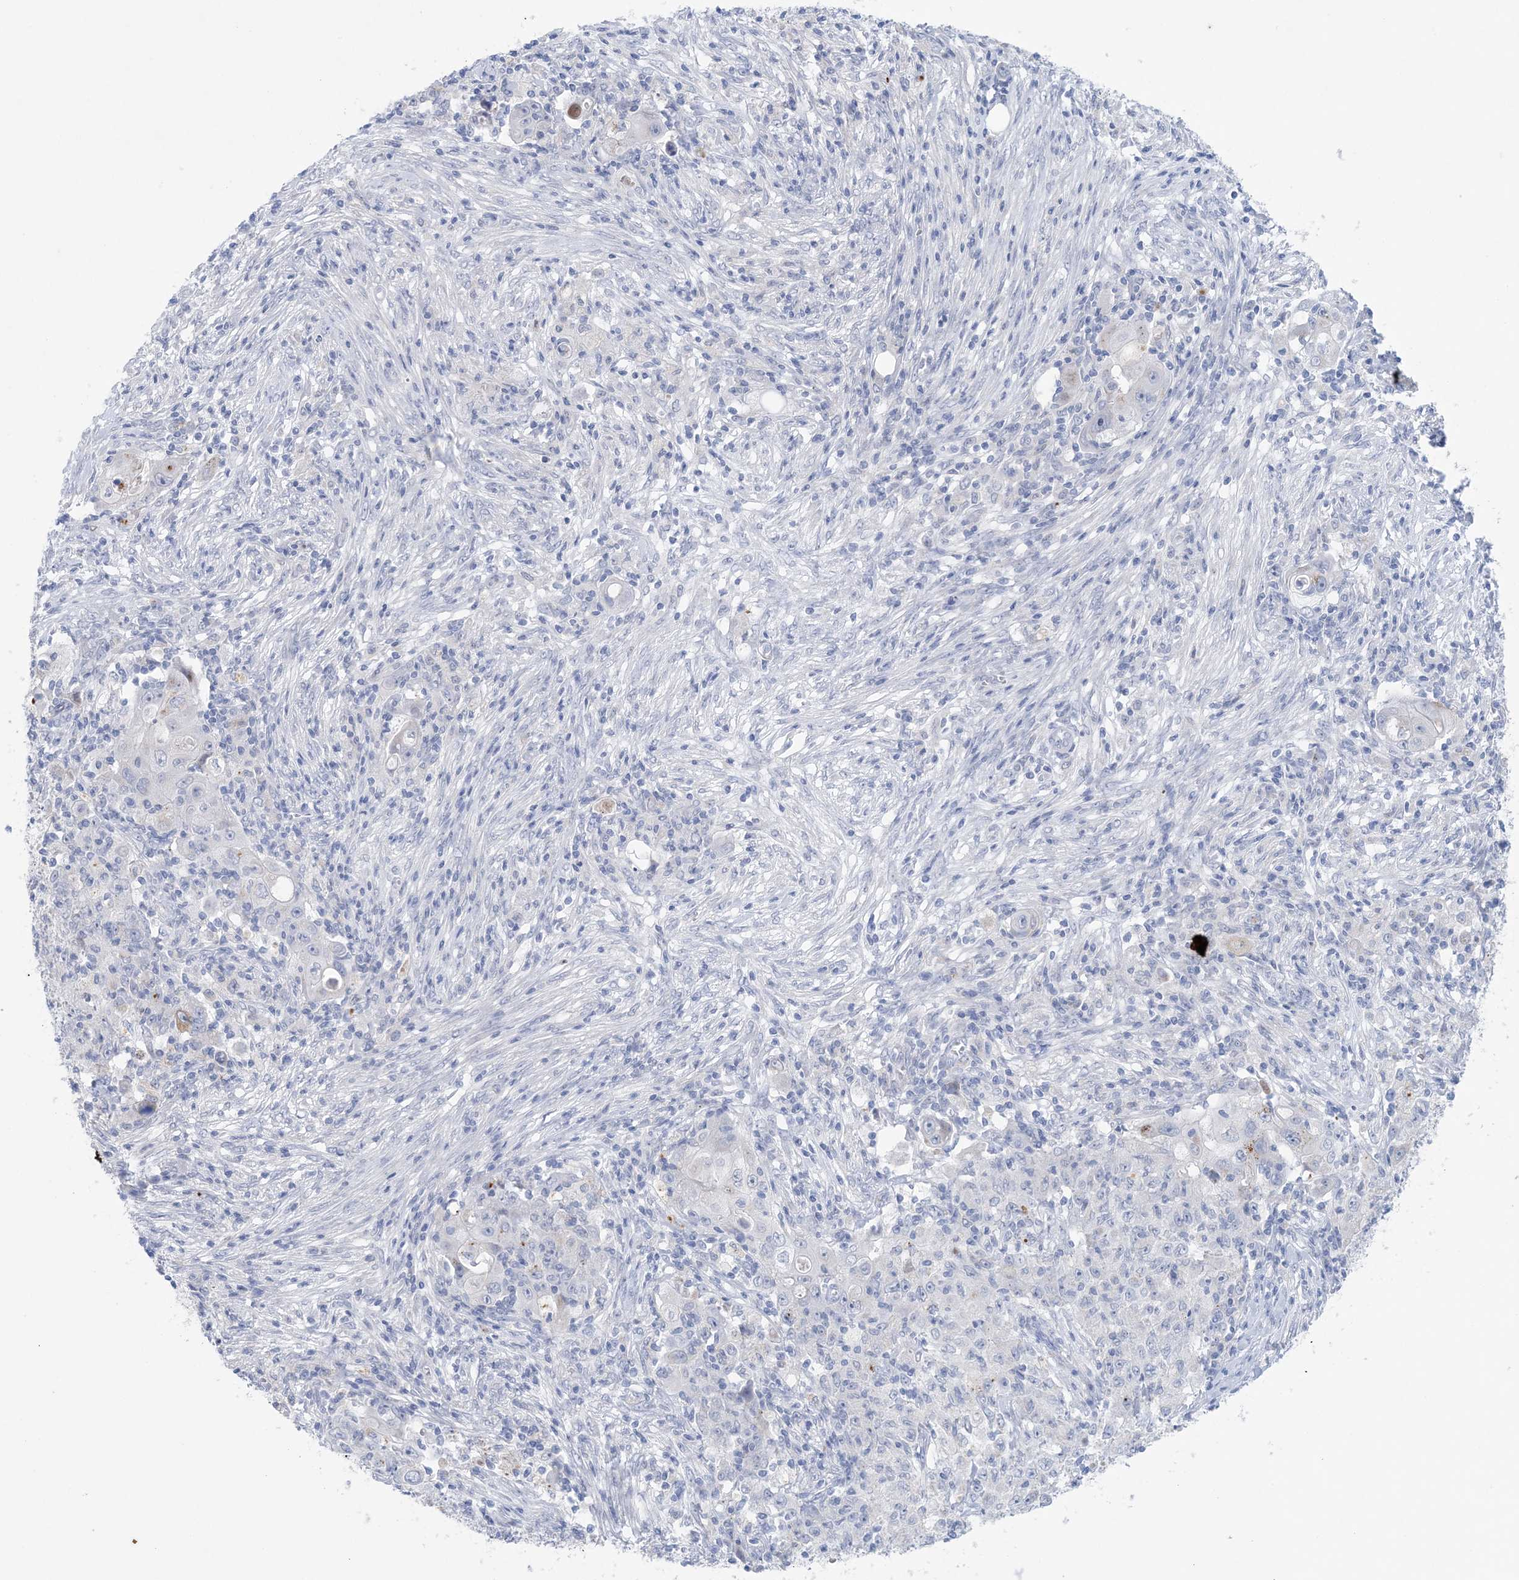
{"staining": {"intensity": "negative", "quantity": "none", "location": "none"}, "tissue": "ovarian cancer", "cell_type": "Tumor cells", "image_type": "cancer", "snomed": [{"axis": "morphology", "description": "Carcinoma, endometroid"}, {"axis": "topography", "description": "Ovary"}], "caption": "There is no significant positivity in tumor cells of ovarian cancer (endometroid carcinoma).", "gene": "GABRG1", "patient": {"sex": "female", "age": 42}}